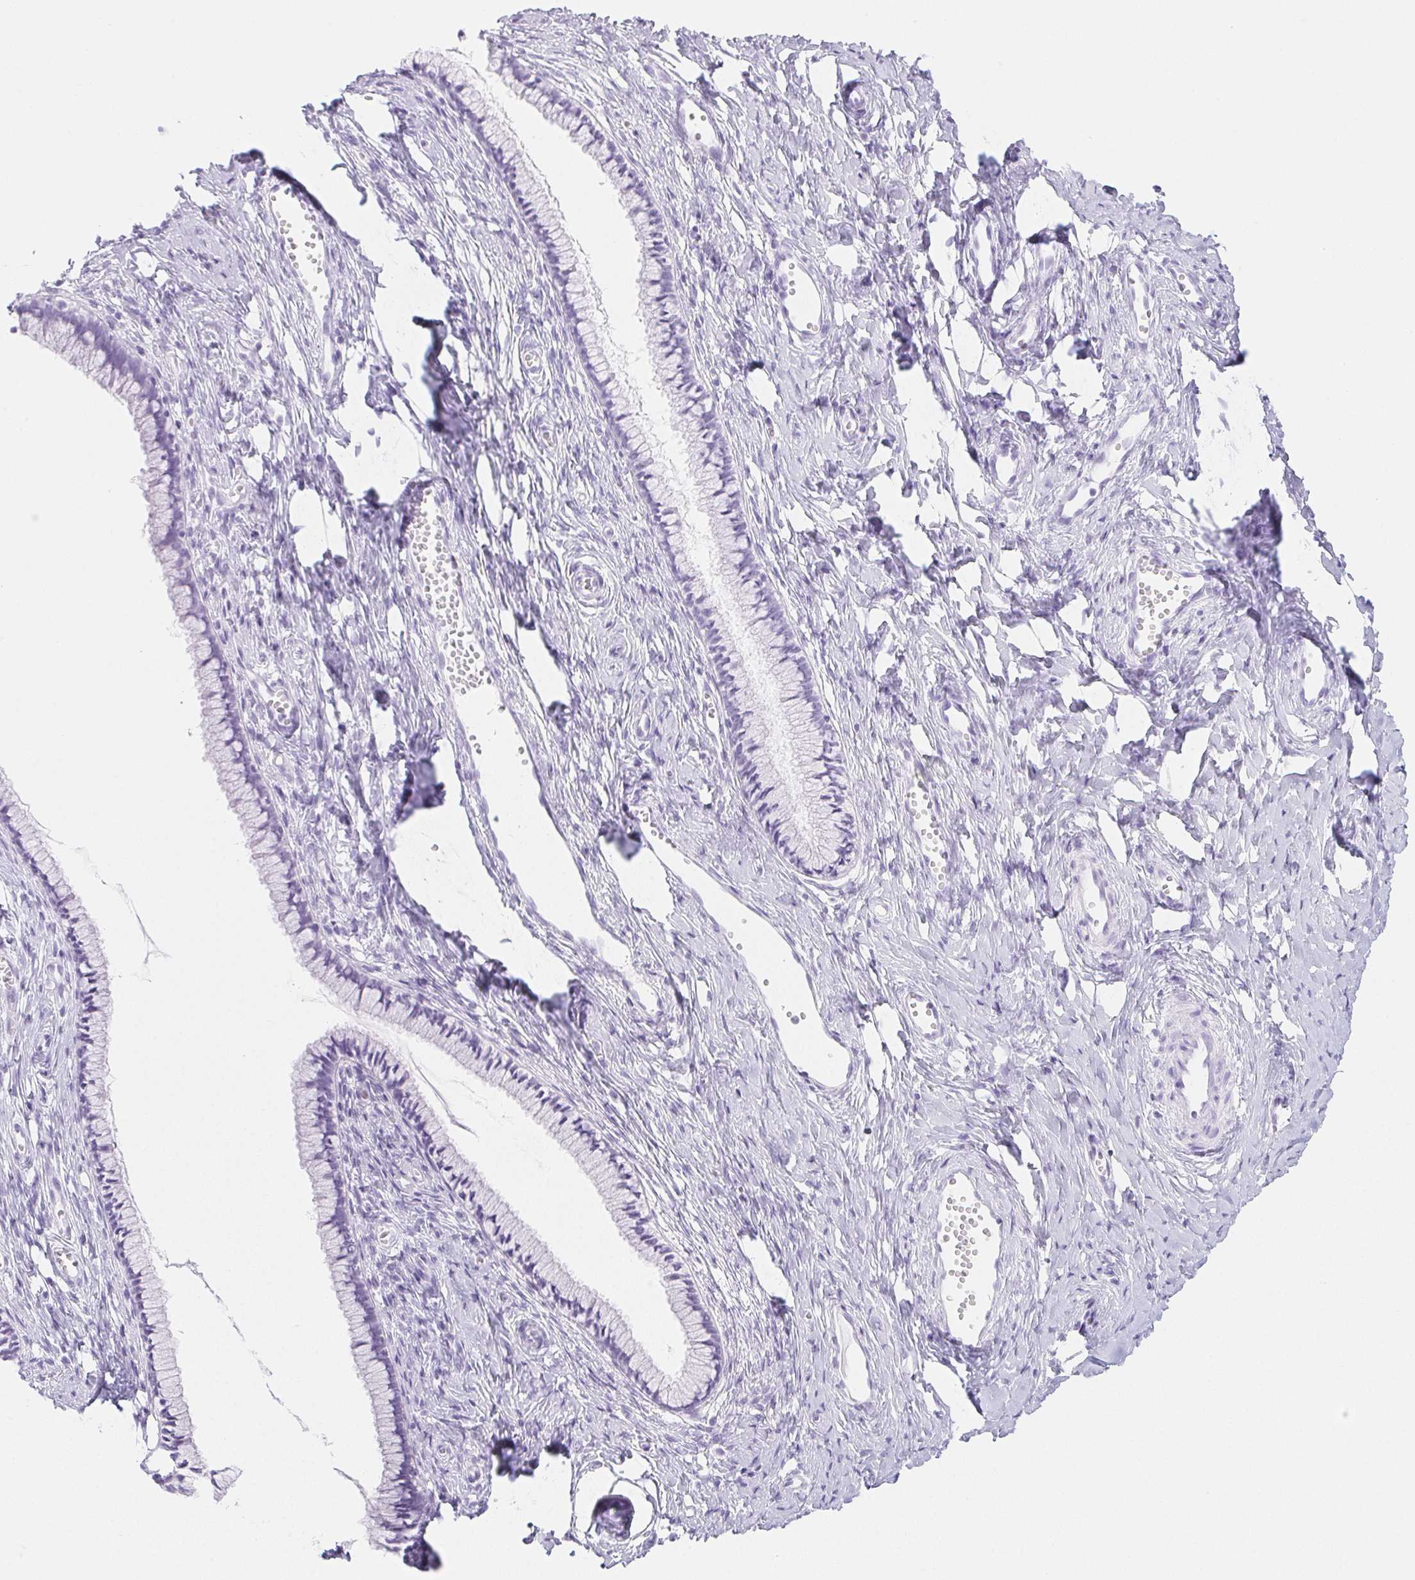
{"staining": {"intensity": "negative", "quantity": "none", "location": "none"}, "tissue": "cervix", "cell_type": "Glandular cells", "image_type": "normal", "snomed": [{"axis": "morphology", "description": "Normal tissue, NOS"}, {"axis": "topography", "description": "Cervix"}], "caption": "IHC of benign cervix reveals no staining in glandular cells. (DAB immunohistochemistry, high magnification).", "gene": "PI3", "patient": {"sex": "female", "age": 40}}